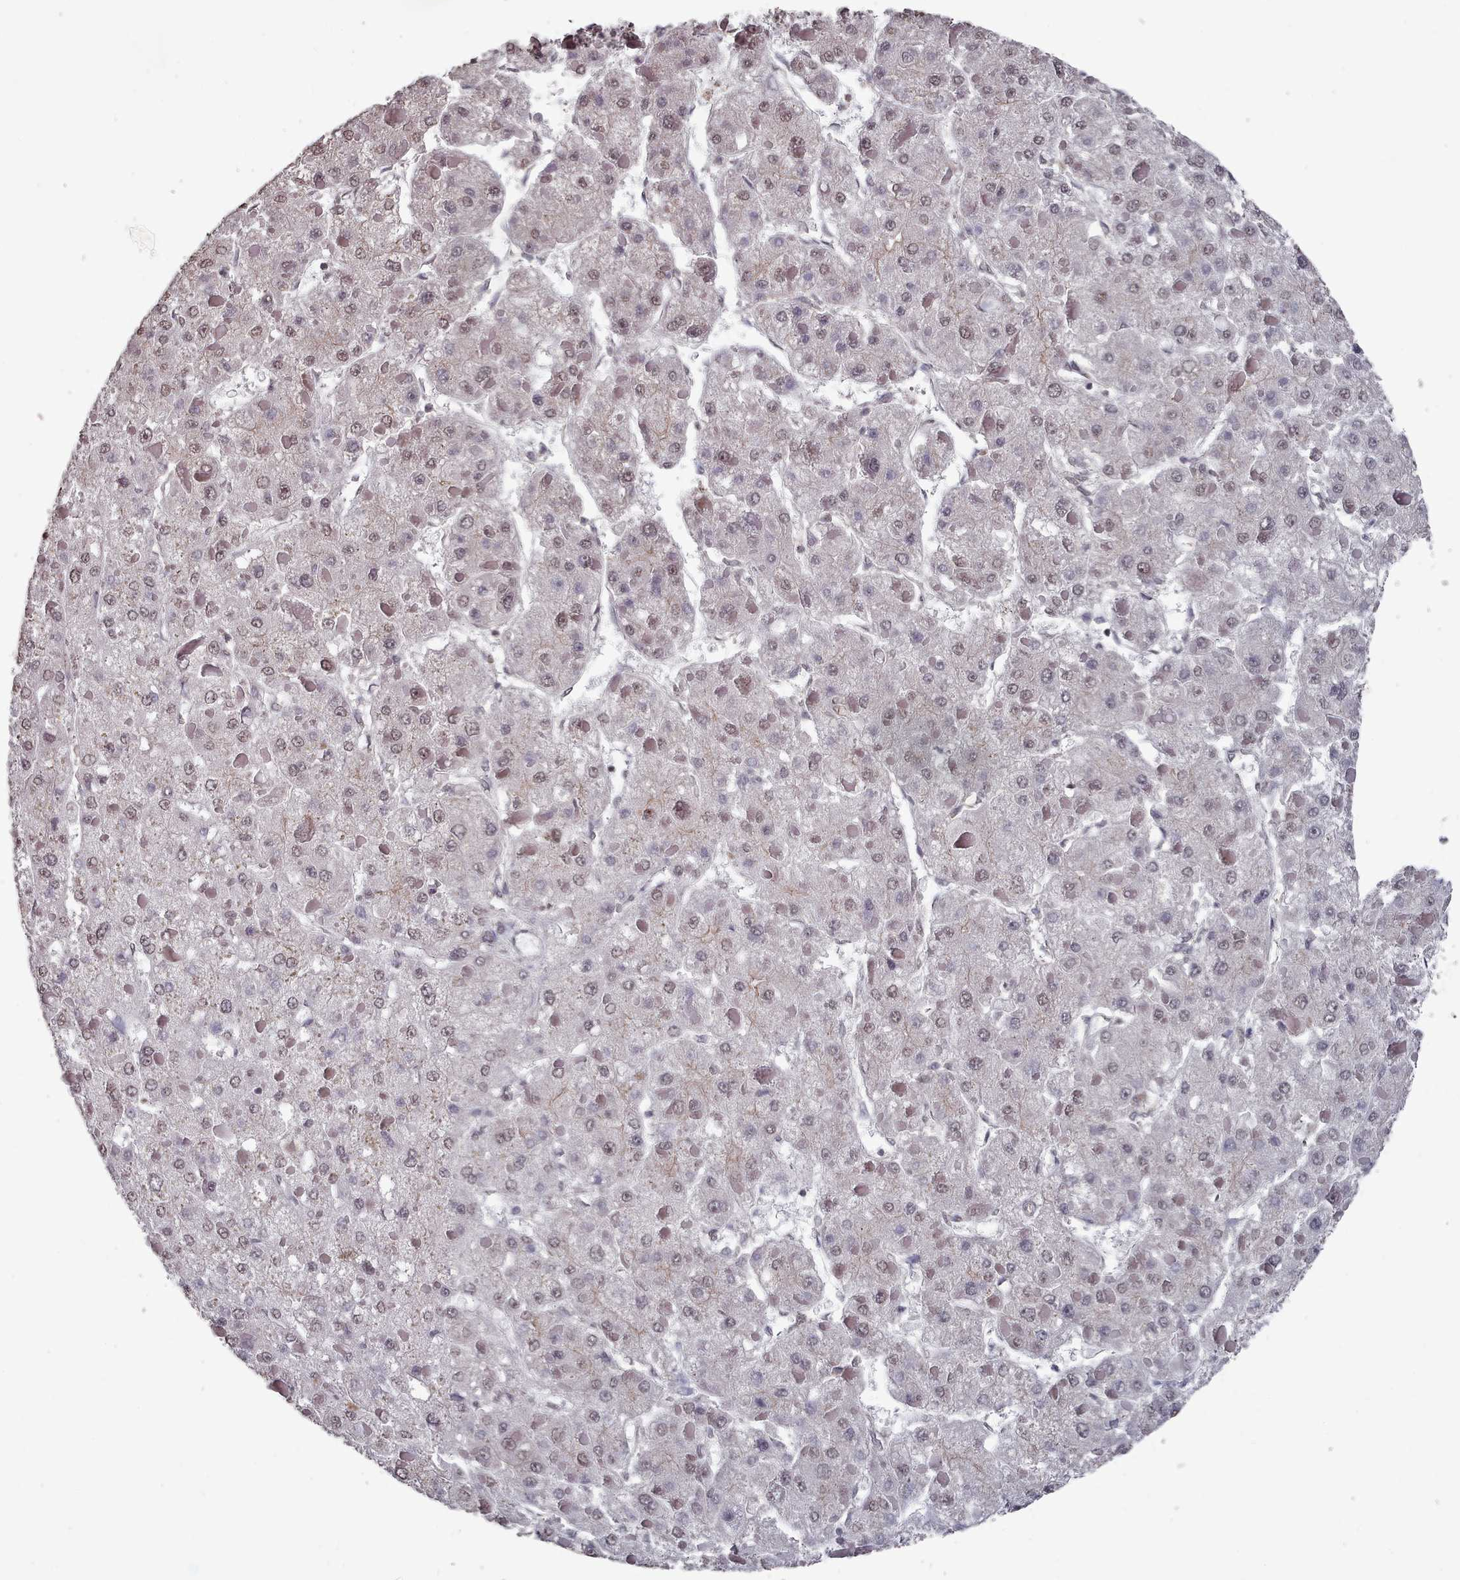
{"staining": {"intensity": "weak", "quantity": "25%-75%", "location": "nuclear"}, "tissue": "liver cancer", "cell_type": "Tumor cells", "image_type": "cancer", "snomed": [{"axis": "morphology", "description": "Carcinoma, Hepatocellular, NOS"}, {"axis": "topography", "description": "Liver"}], "caption": "Immunohistochemical staining of liver cancer displays weak nuclear protein positivity in about 25%-75% of tumor cells.", "gene": "PNRC2", "patient": {"sex": "female", "age": 73}}